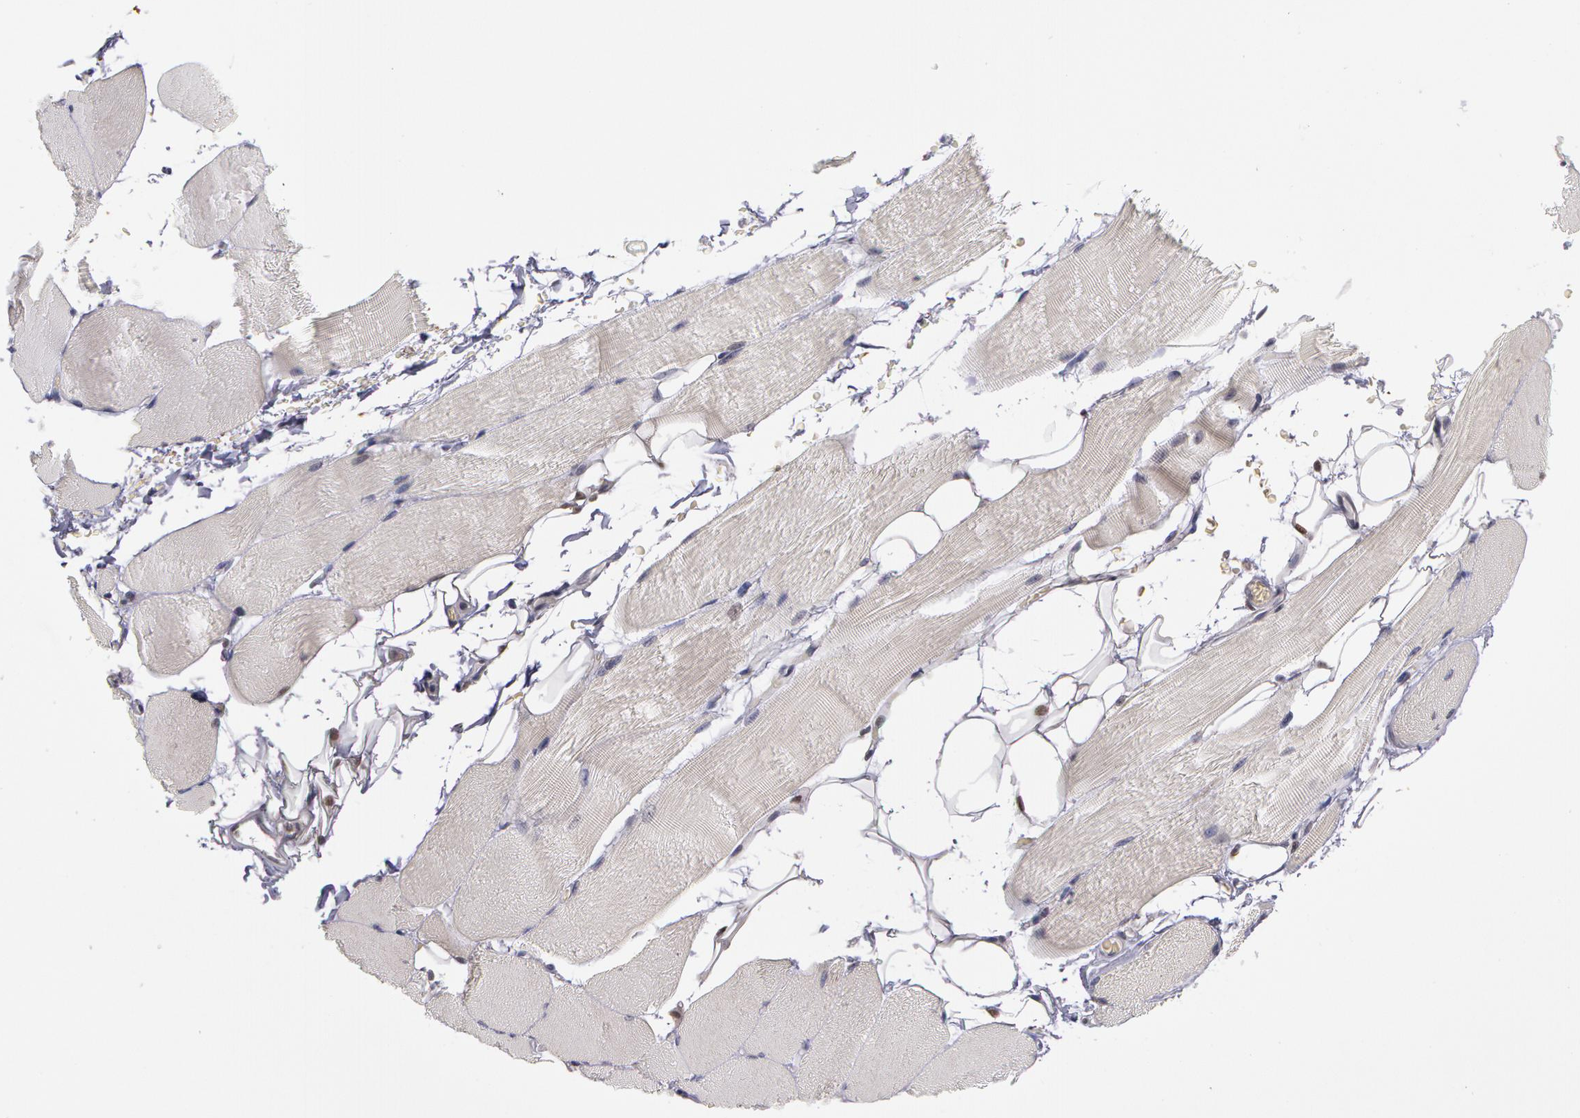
{"staining": {"intensity": "negative", "quantity": "none", "location": "none"}, "tissue": "skeletal muscle", "cell_type": "Myocytes", "image_type": "normal", "snomed": [{"axis": "morphology", "description": "Normal tissue, NOS"}, {"axis": "topography", "description": "Skeletal muscle"}, {"axis": "topography", "description": "Parathyroid gland"}], "caption": "Benign skeletal muscle was stained to show a protein in brown. There is no significant staining in myocytes.", "gene": "PRICKLE1", "patient": {"sex": "female", "age": 37}}